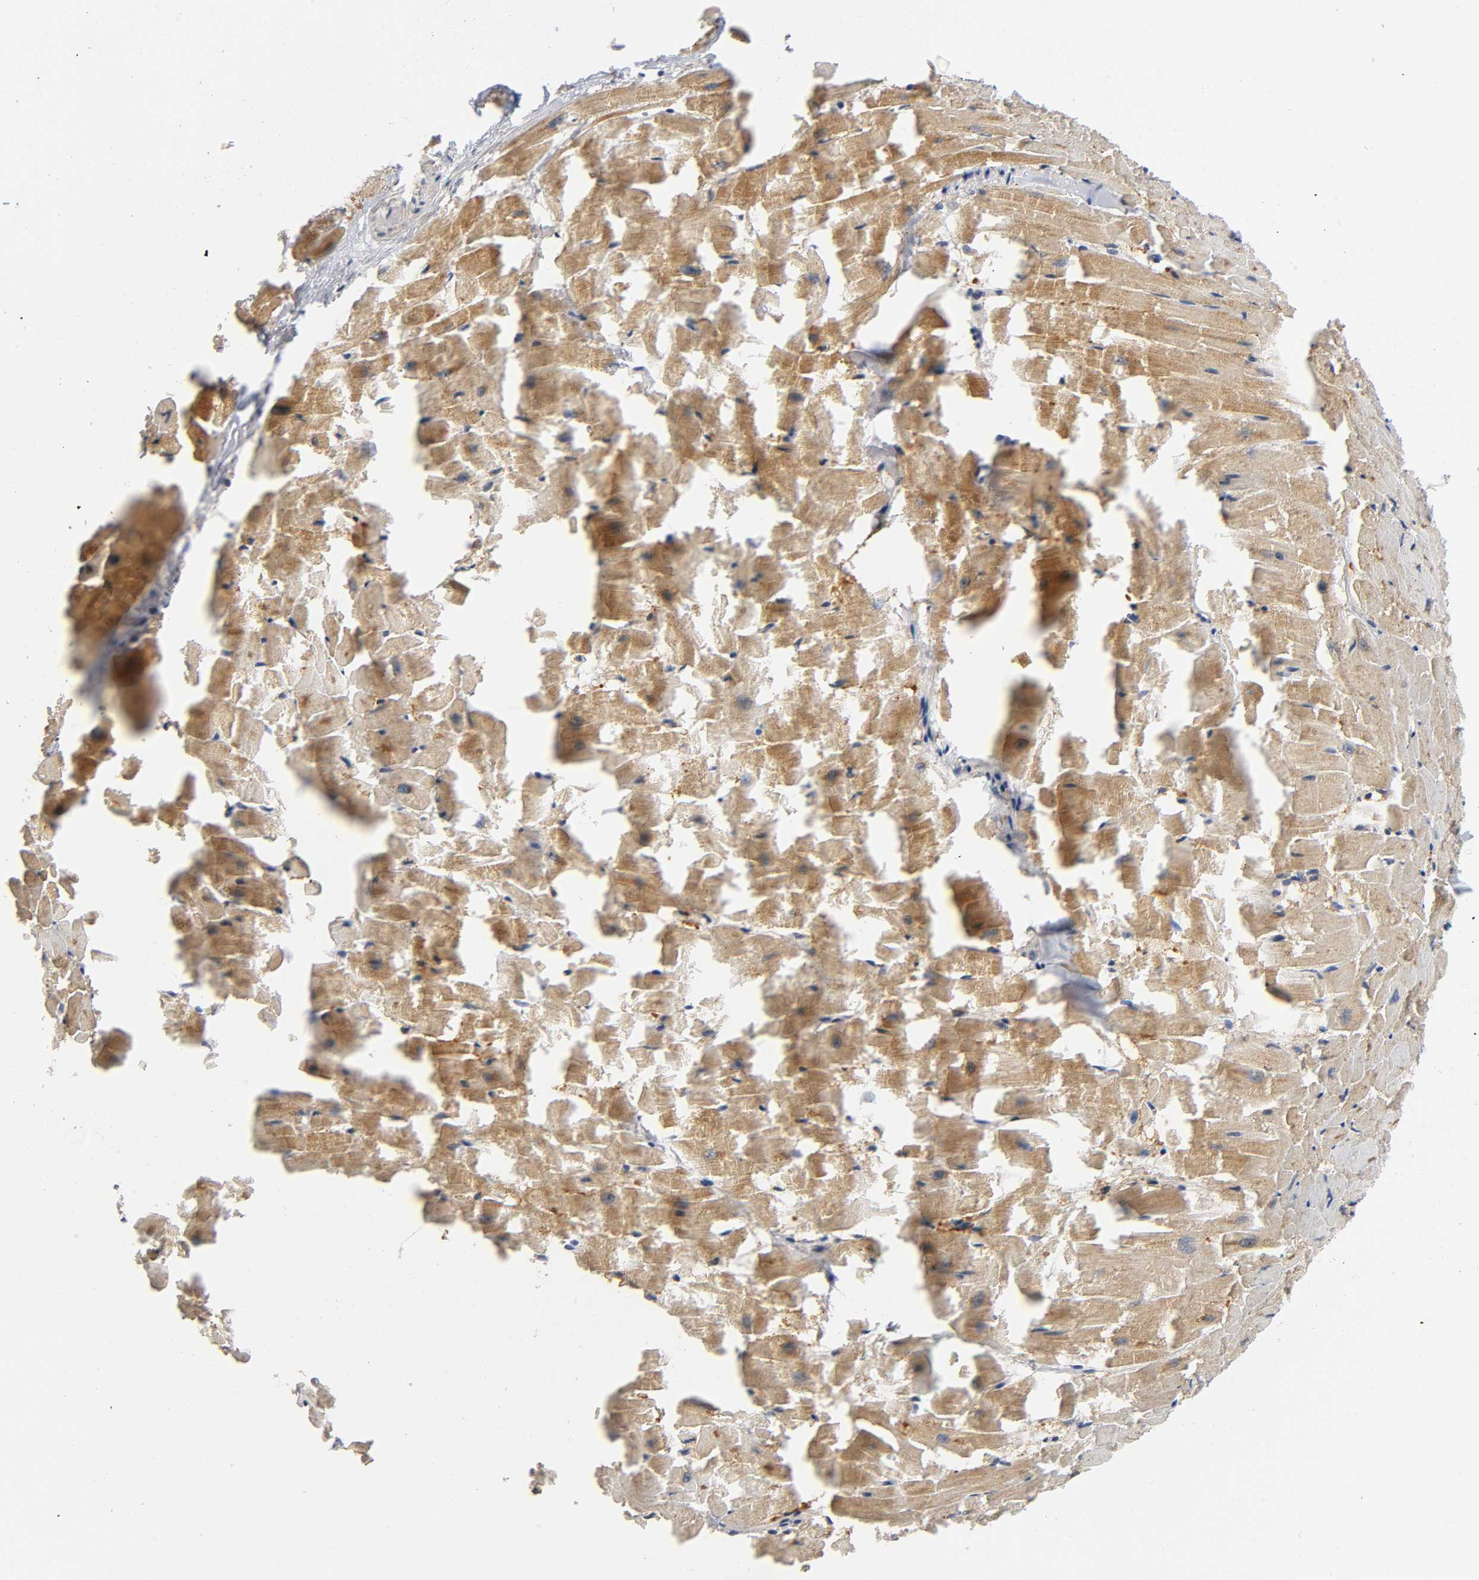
{"staining": {"intensity": "moderate", "quantity": ">75%", "location": "cytoplasmic/membranous"}, "tissue": "heart muscle", "cell_type": "Cardiomyocytes", "image_type": "normal", "snomed": [{"axis": "morphology", "description": "Normal tissue, NOS"}, {"axis": "topography", "description": "Heart"}], "caption": "Normal heart muscle was stained to show a protein in brown. There is medium levels of moderate cytoplasmic/membranous positivity in about >75% of cardiomyocytes. (IHC, brightfield microscopy, high magnification).", "gene": "MAPK8", "patient": {"sex": "female", "age": 19}}